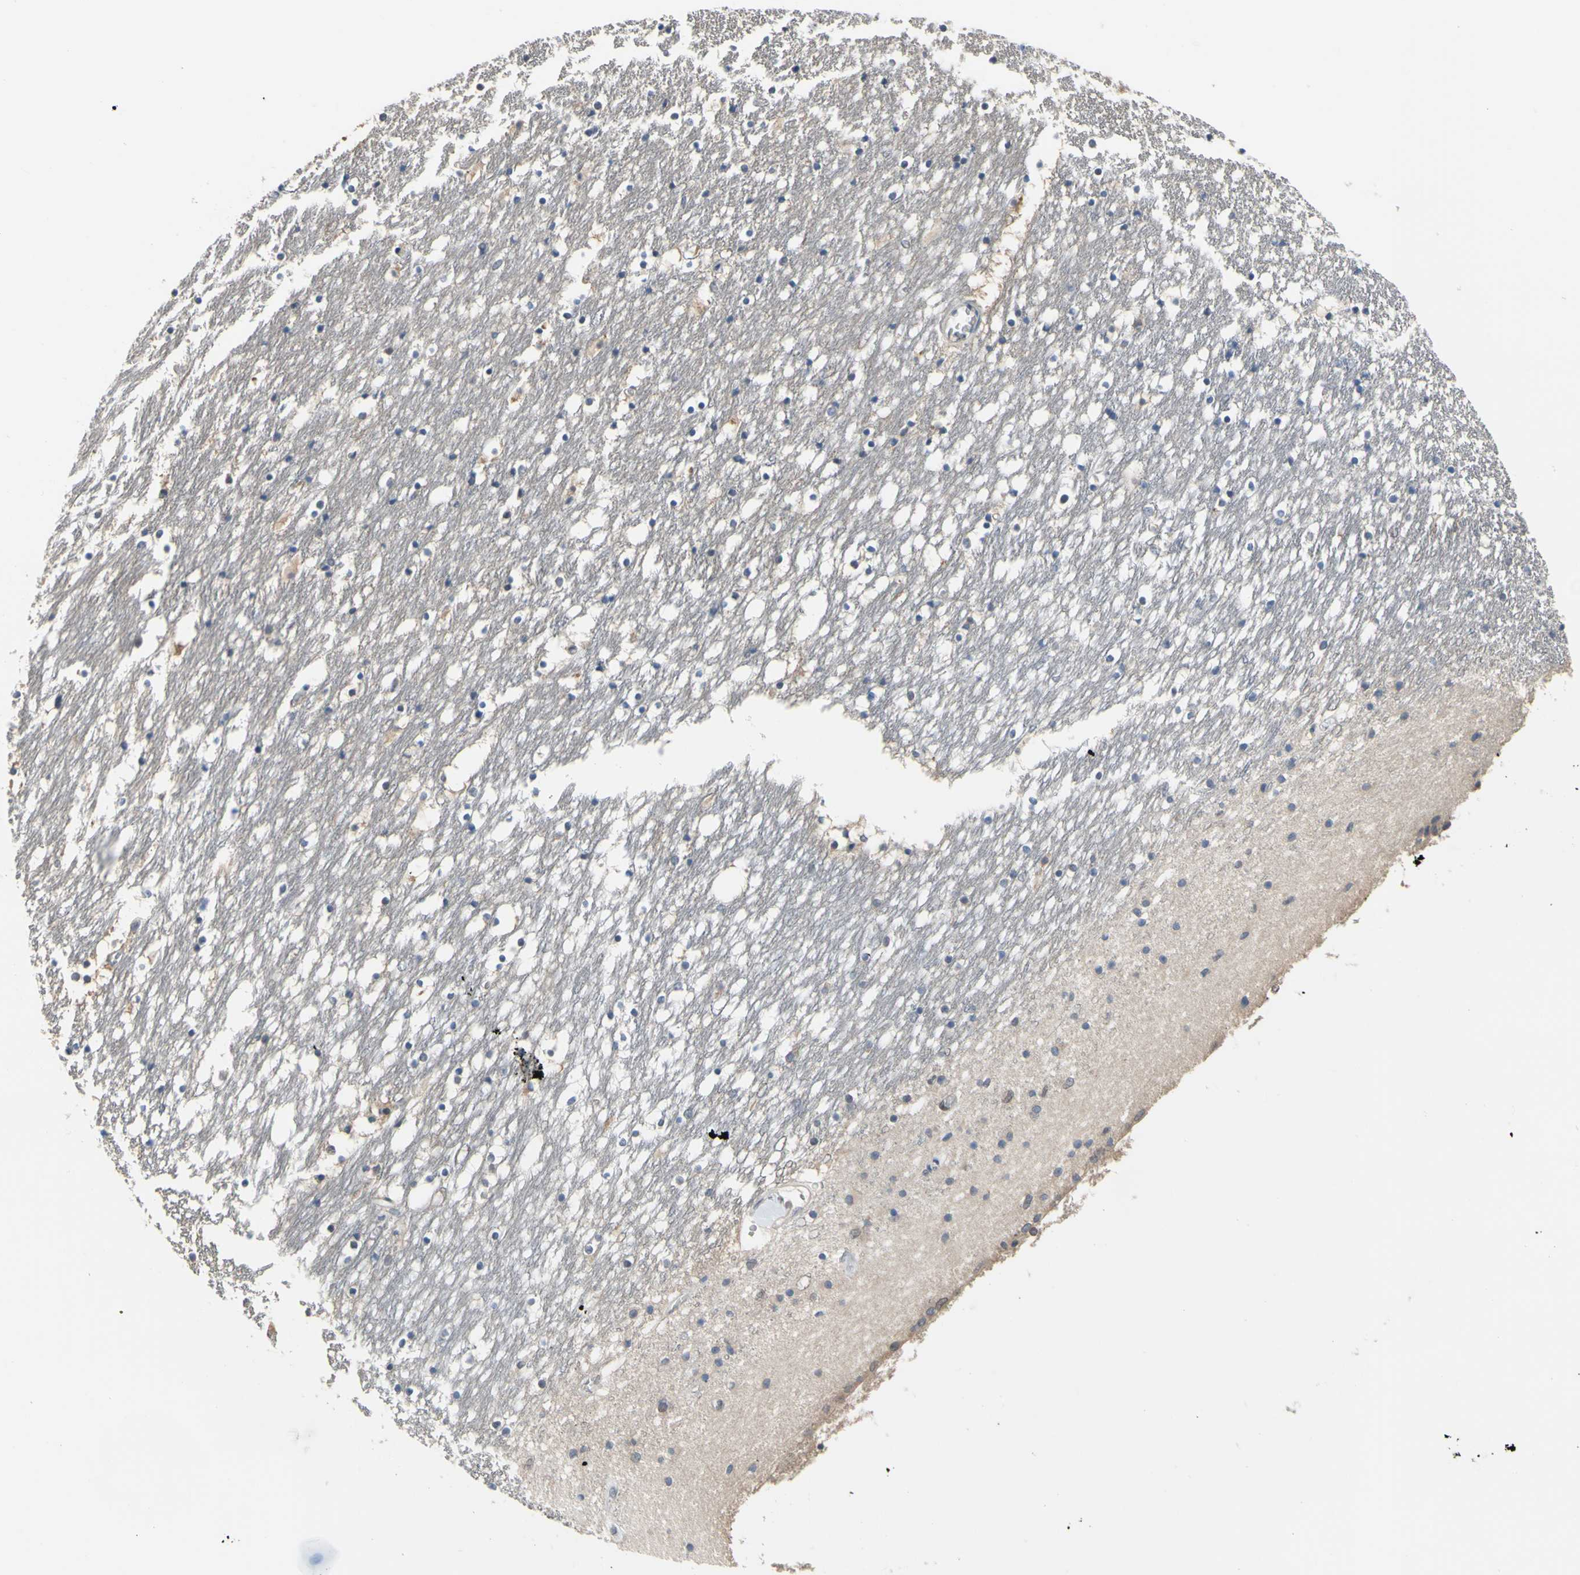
{"staining": {"intensity": "weak", "quantity": "25%-75%", "location": "cytoplasmic/membranous"}, "tissue": "caudate", "cell_type": "Glial cells", "image_type": "normal", "snomed": [{"axis": "morphology", "description": "Normal tissue, NOS"}, {"axis": "topography", "description": "Lateral ventricle wall"}], "caption": "Protein analysis of unremarkable caudate shows weak cytoplasmic/membranous expression in about 25%-75% of glial cells. The staining was performed using DAB, with brown indicating positive protein expression. Nuclei are stained blue with hematoxylin.", "gene": "HSPA4", "patient": {"sex": "male", "age": 45}}